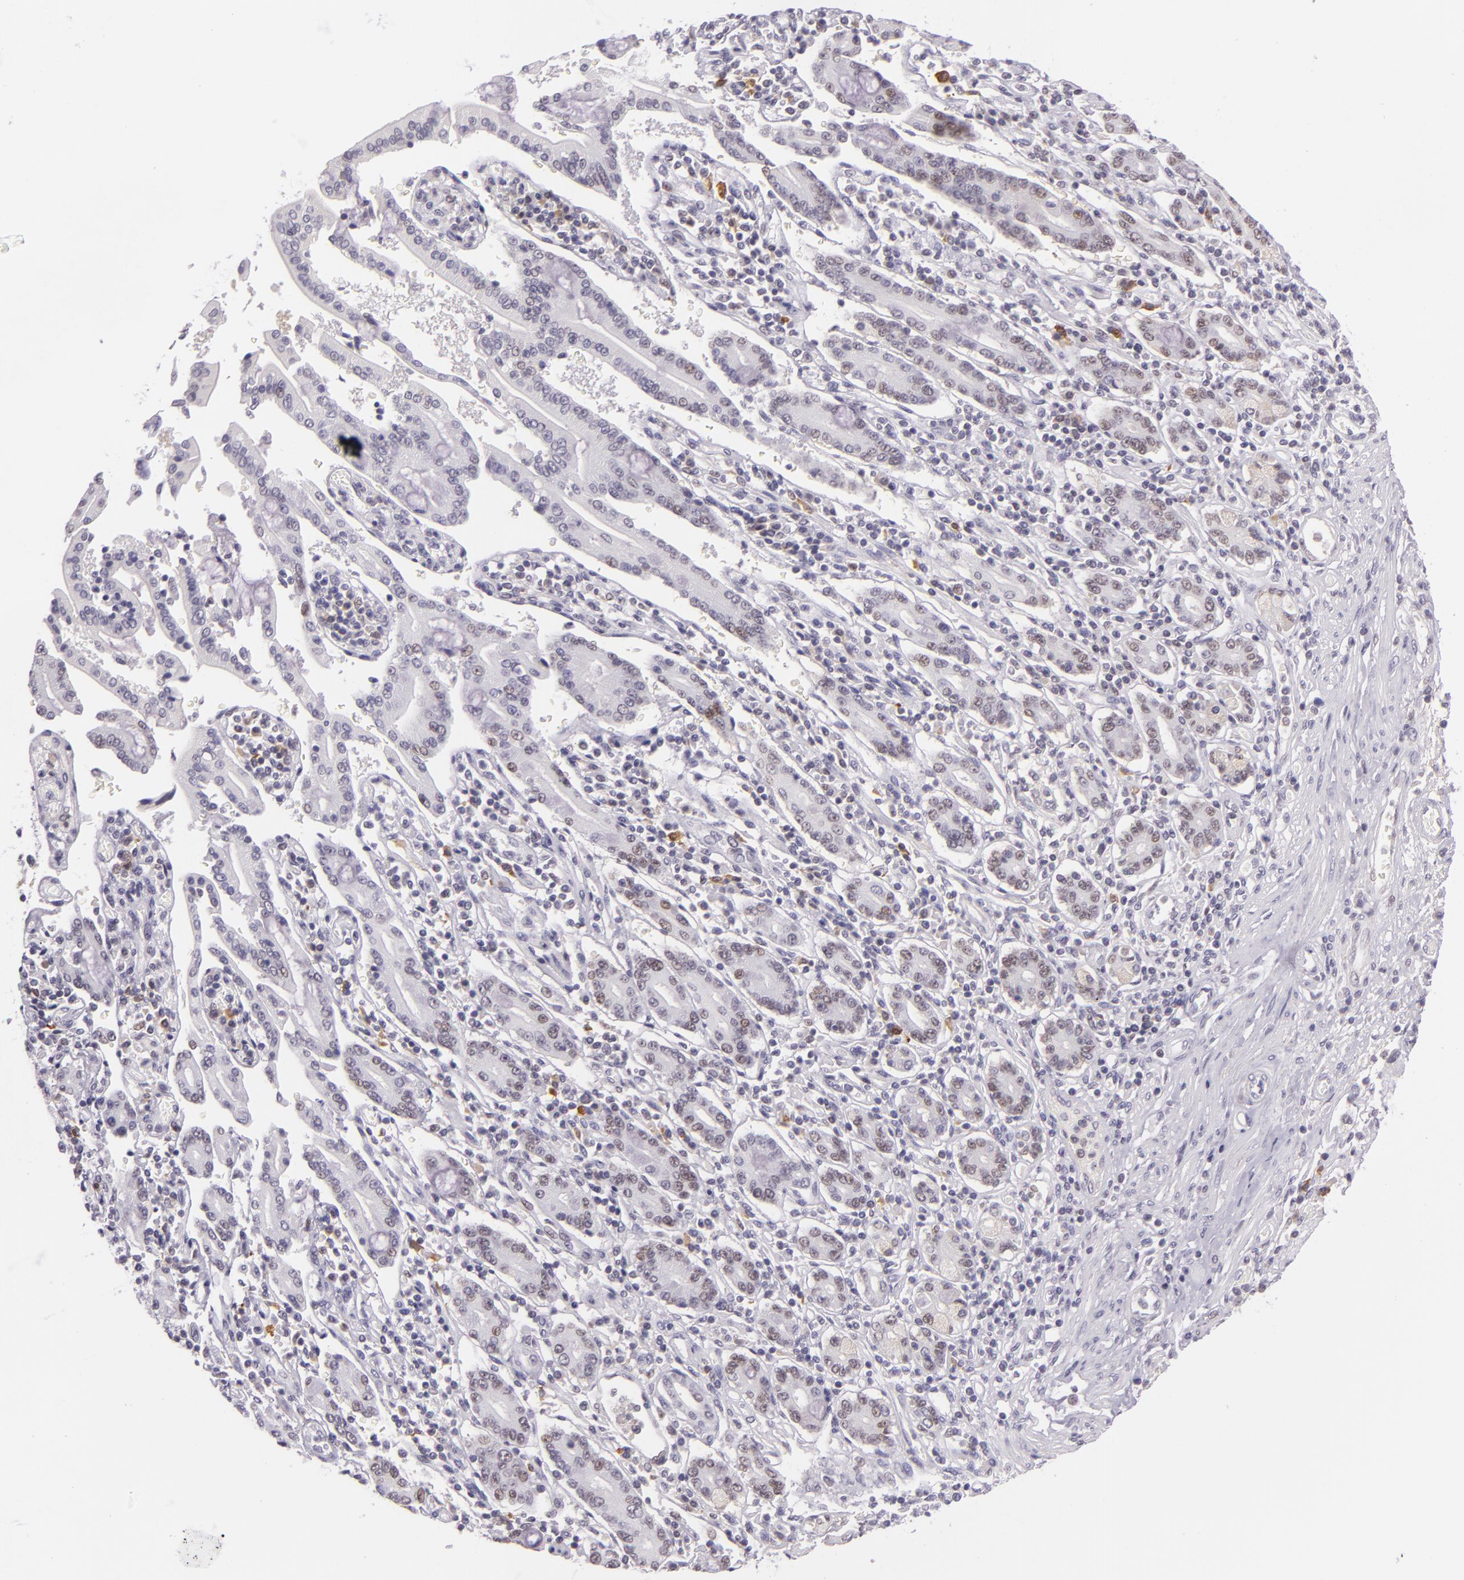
{"staining": {"intensity": "weak", "quantity": "<25%", "location": "nuclear"}, "tissue": "pancreatic cancer", "cell_type": "Tumor cells", "image_type": "cancer", "snomed": [{"axis": "morphology", "description": "Adenocarcinoma, NOS"}, {"axis": "topography", "description": "Pancreas"}], "caption": "Pancreatic cancer was stained to show a protein in brown. There is no significant expression in tumor cells.", "gene": "CHEK2", "patient": {"sex": "female", "age": 57}}